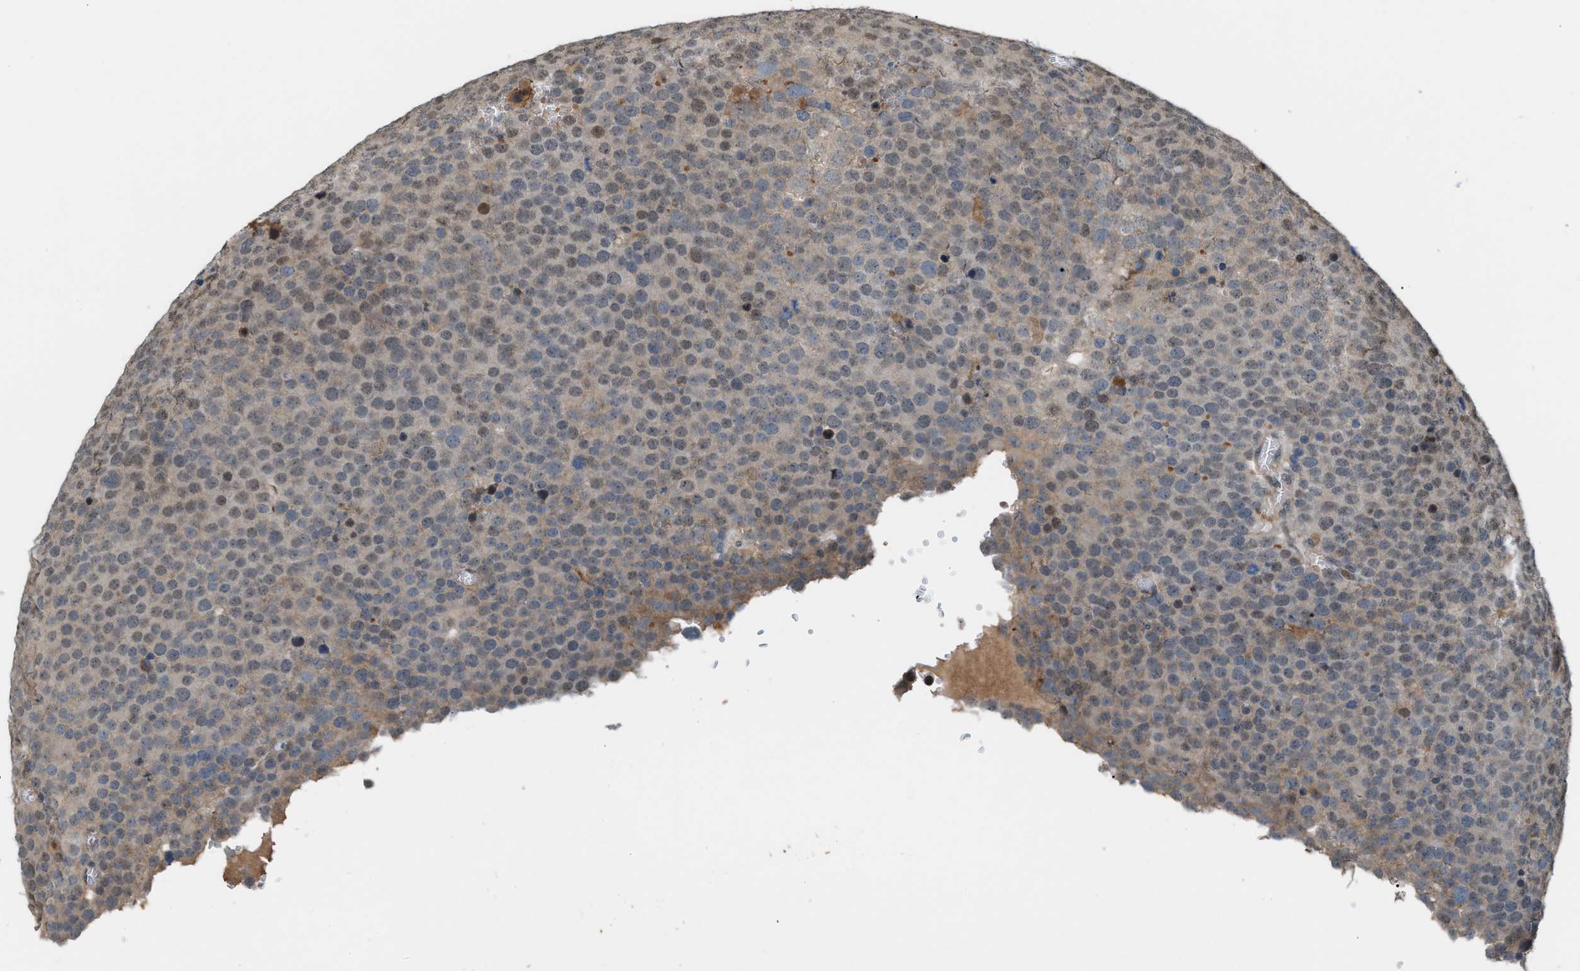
{"staining": {"intensity": "weak", "quantity": "<25%", "location": "cytoplasmic/membranous,nuclear"}, "tissue": "testis cancer", "cell_type": "Tumor cells", "image_type": "cancer", "snomed": [{"axis": "morphology", "description": "Normal tissue, NOS"}, {"axis": "morphology", "description": "Seminoma, NOS"}, {"axis": "topography", "description": "Testis"}], "caption": "Immunohistochemistry micrograph of neoplastic tissue: testis seminoma stained with DAB (3,3'-diaminobenzidine) exhibits no significant protein staining in tumor cells. Brightfield microscopy of immunohistochemistry (IHC) stained with DAB (3,3'-diaminobenzidine) (brown) and hematoxylin (blue), captured at high magnification.", "gene": "RFFL", "patient": {"sex": "male", "age": 71}}